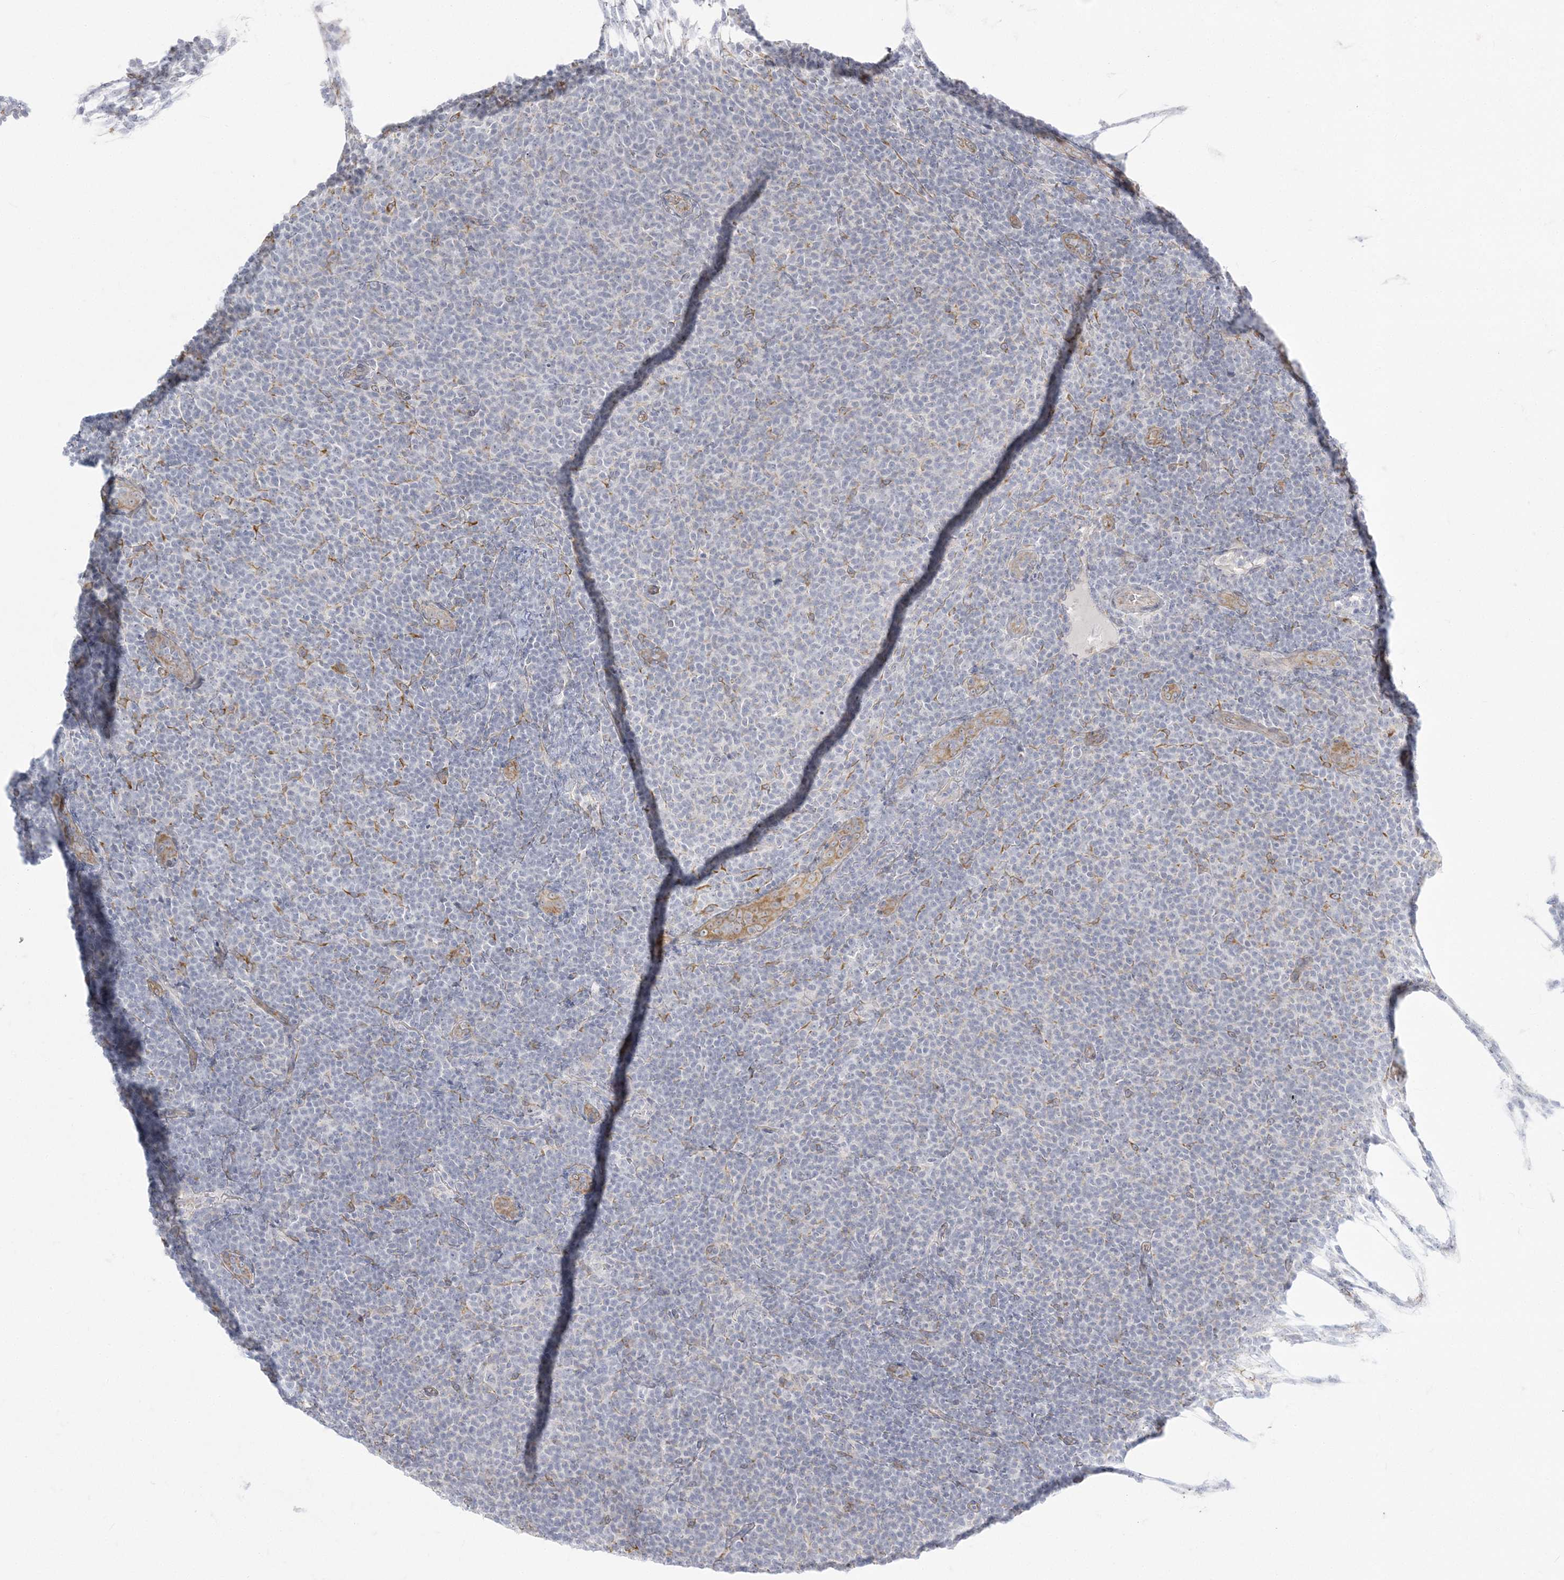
{"staining": {"intensity": "negative", "quantity": "none", "location": "none"}, "tissue": "lymphoma", "cell_type": "Tumor cells", "image_type": "cancer", "snomed": [{"axis": "morphology", "description": "Malignant lymphoma, non-Hodgkin's type, Low grade"}, {"axis": "topography", "description": "Lymph node"}], "caption": "This is an immunohistochemistry (IHC) image of human malignant lymphoma, non-Hodgkin's type (low-grade). There is no positivity in tumor cells.", "gene": "ZC3H6", "patient": {"sex": "male", "age": 66}}